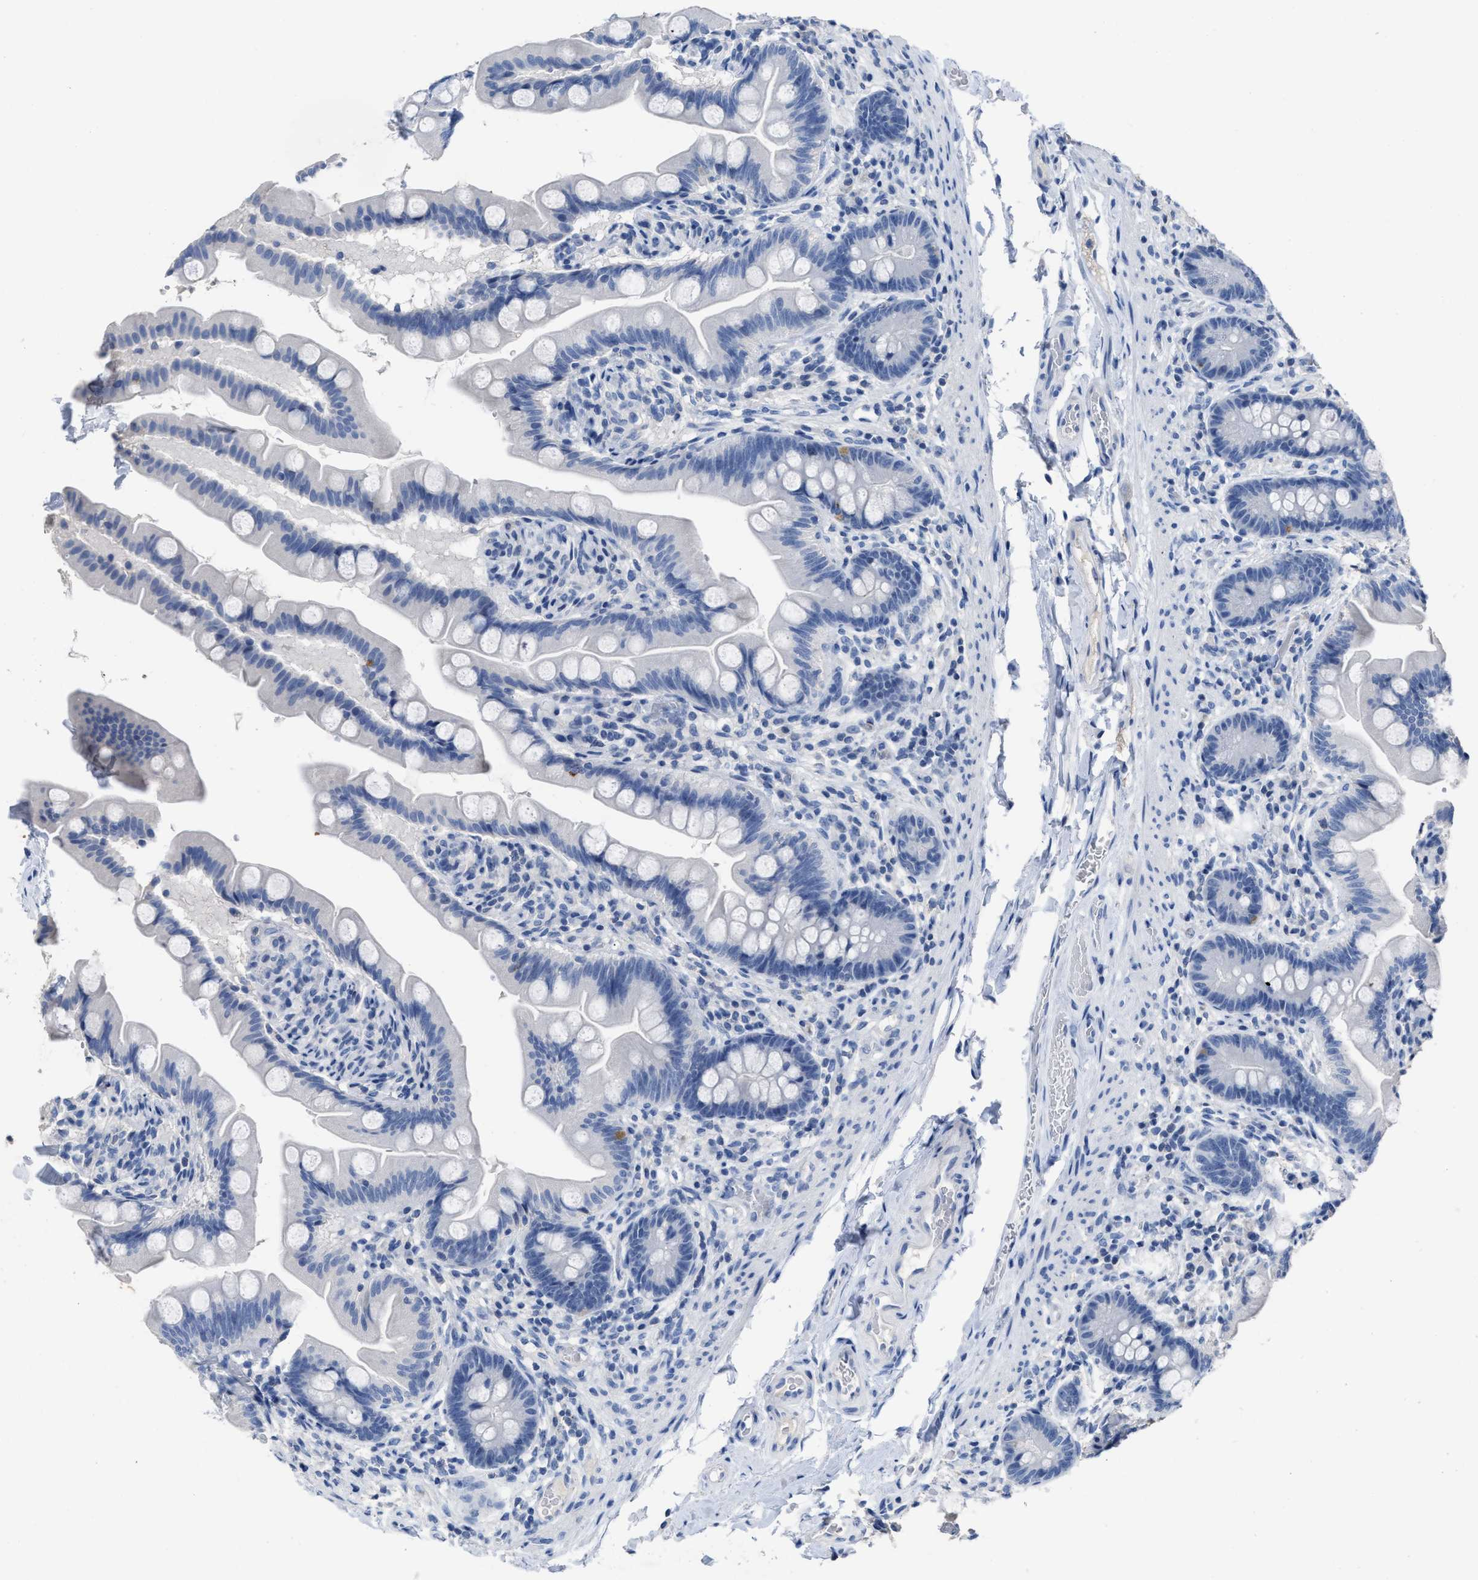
{"staining": {"intensity": "negative", "quantity": "none", "location": "none"}, "tissue": "small intestine", "cell_type": "Glandular cells", "image_type": "normal", "snomed": [{"axis": "morphology", "description": "Normal tissue, NOS"}, {"axis": "topography", "description": "Small intestine"}], "caption": "High power microscopy histopathology image of an immunohistochemistry histopathology image of benign small intestine, revealing no significant positivity in glandular cells.", "gene": "CEACAM5", "patient": {"sex": "female", "age": 56}}